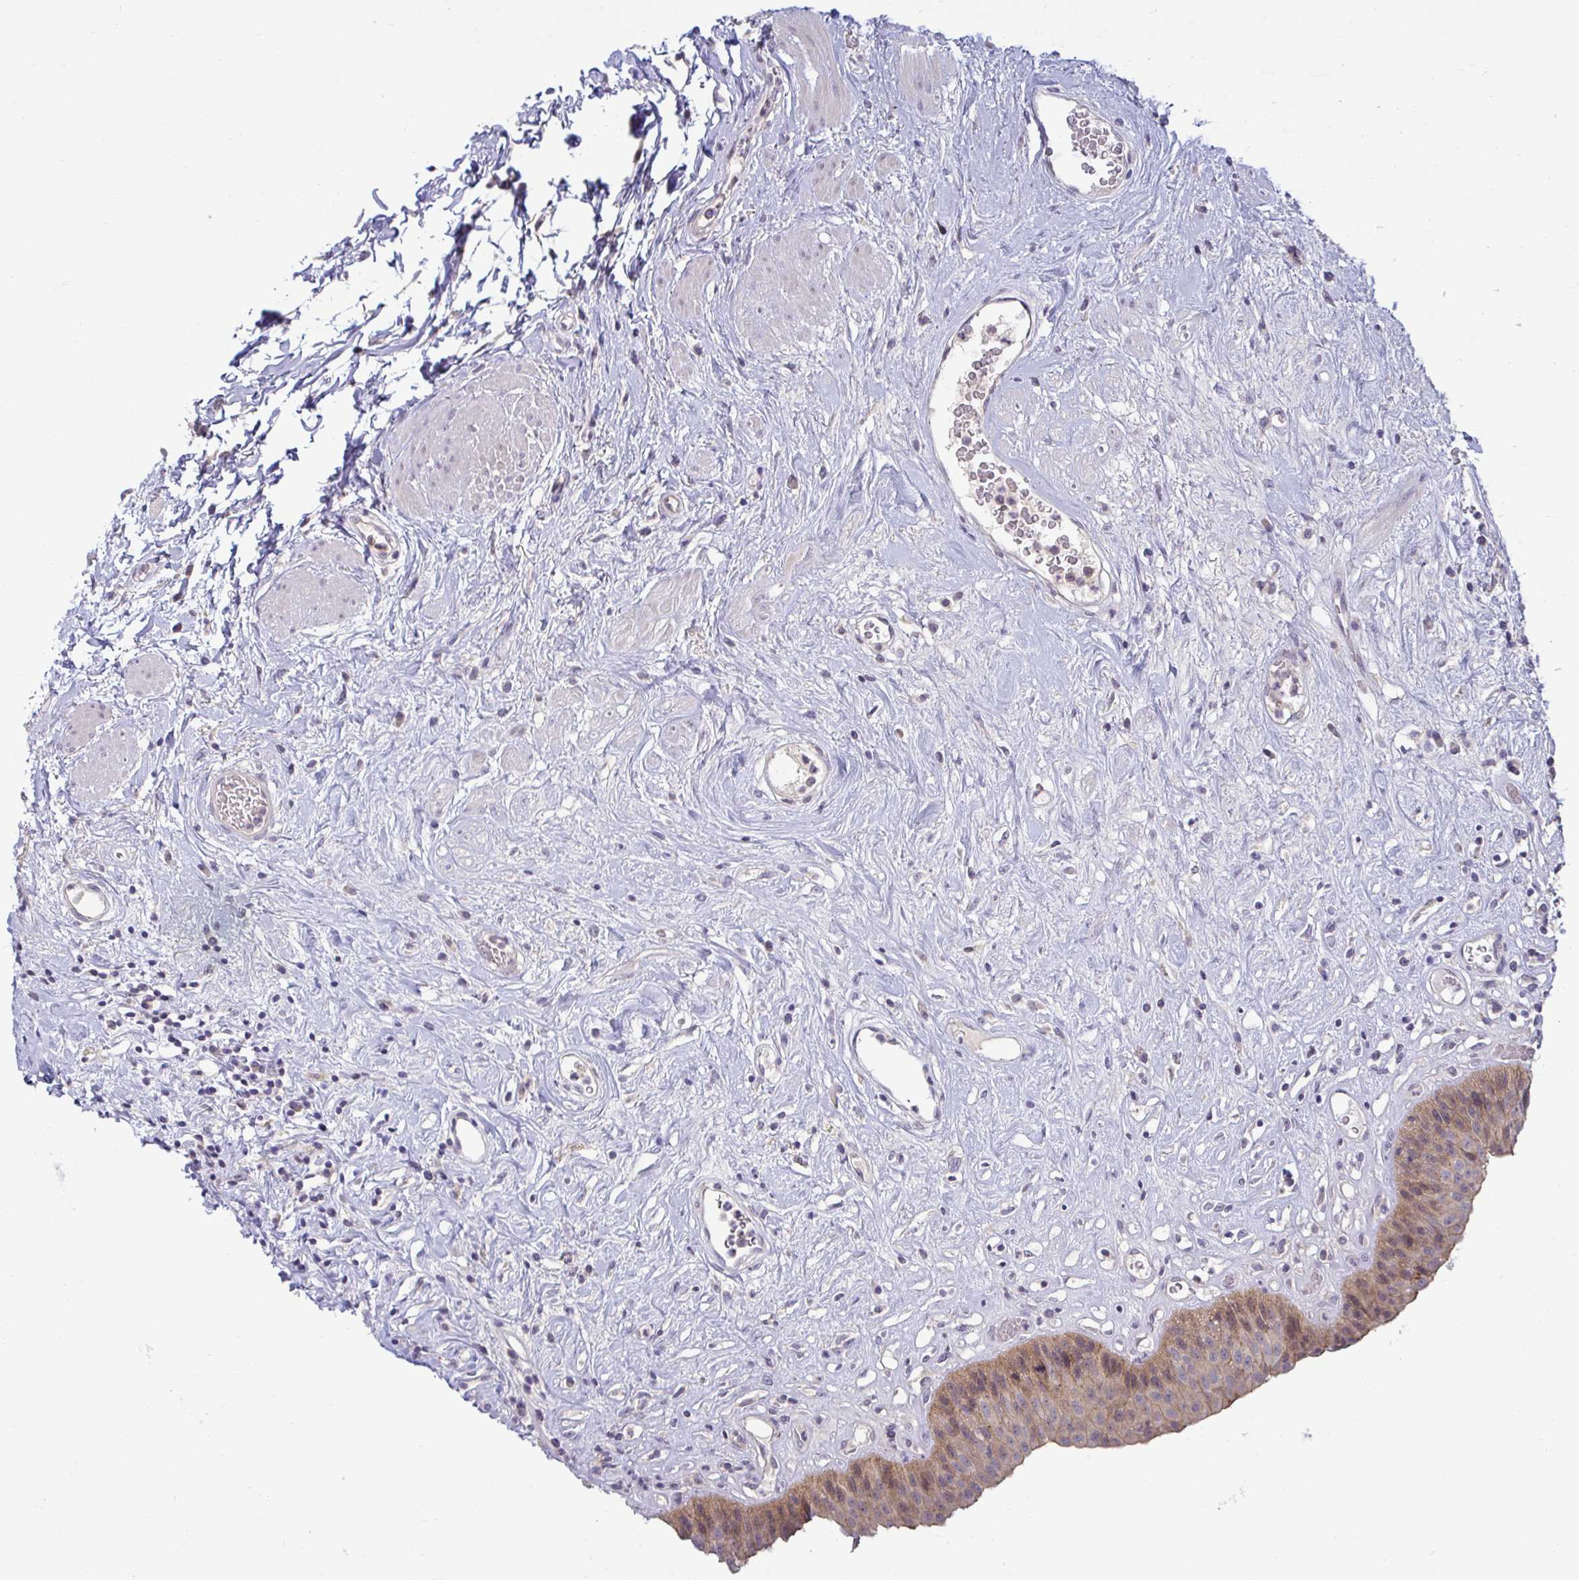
{"staining": {"intensity": "moderate", "quantity": "25%-75%", "location": "cytoplasmic/membranous"}, "tissue": "urinary bladder", "cell_type": "Urothelial cells", "image_type": "normal", "snomed": [{"axis": "morphology", "description": "Normal tissue, NOS"}, {"axis": "topography", "description": "Urinary bladder"}], "caption": "The image exhibits staining of unremarkable urinary bladder, revealing moderate cytoplasmic/membranous protein staining (brown color) within urothelial cells.", "gene": "GSTM1", "patient": {"sex": "female", "age": 56}}